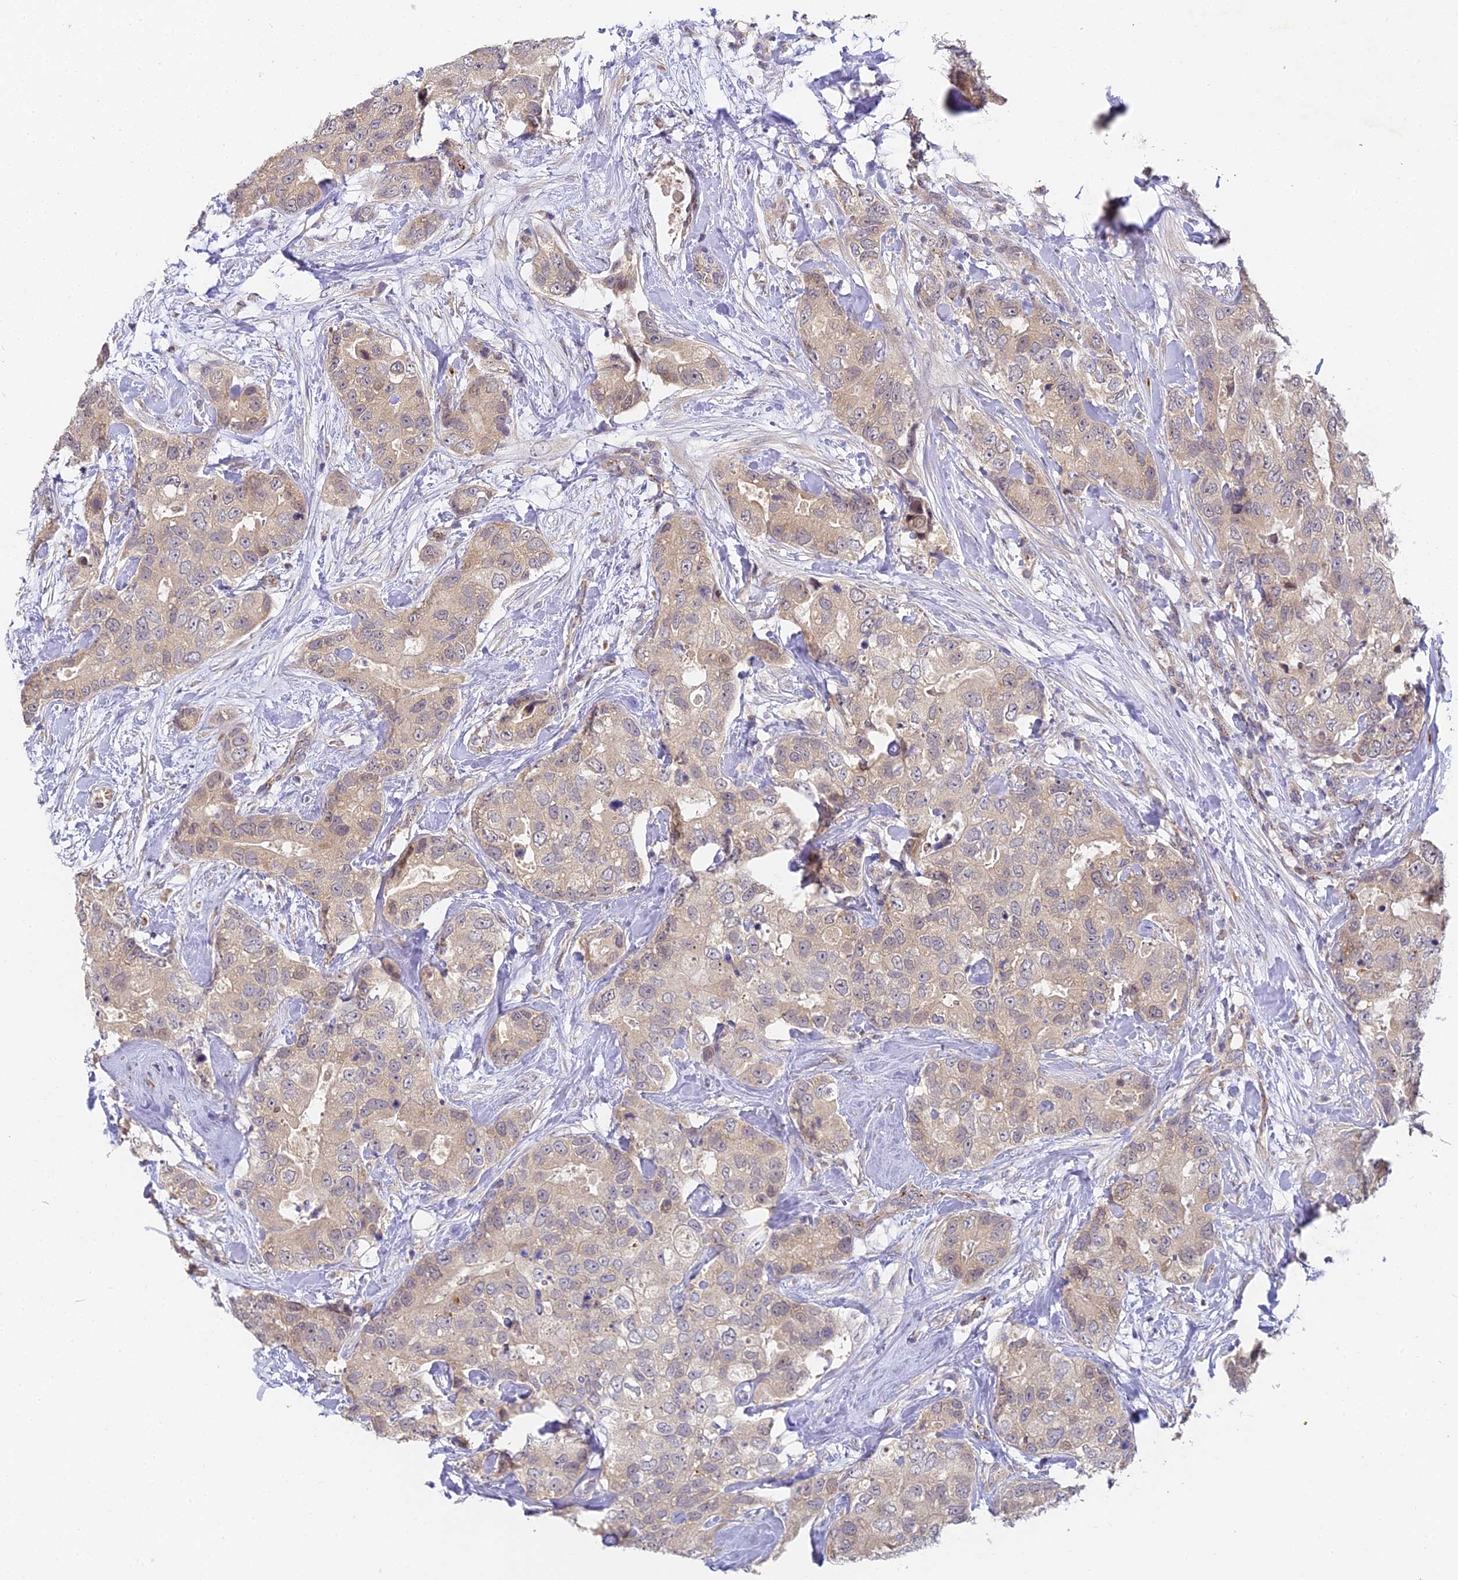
{"staining": {"intensity": "weak", "quantity": "25%-75%", "location": "cytoplasmic/membranous"}, "tissue": "breast cancer", "cell_type": "Tumor cells", "image_type": "cancer", "snomed": [{"axis": "morphology", "description": "Duct carcinoma"}, {"axis": "topography", "description": "Breast"}], "caption": "There is low levels of weak cytoplasmic/membranous positivity in tumor cells of breast cancer (invasive ductal carcinoma), as demonstrated by immunohistochemical staining (brown color).", "gene": "DNAAF10", "patient": {"sex": "female", "age": 62}}